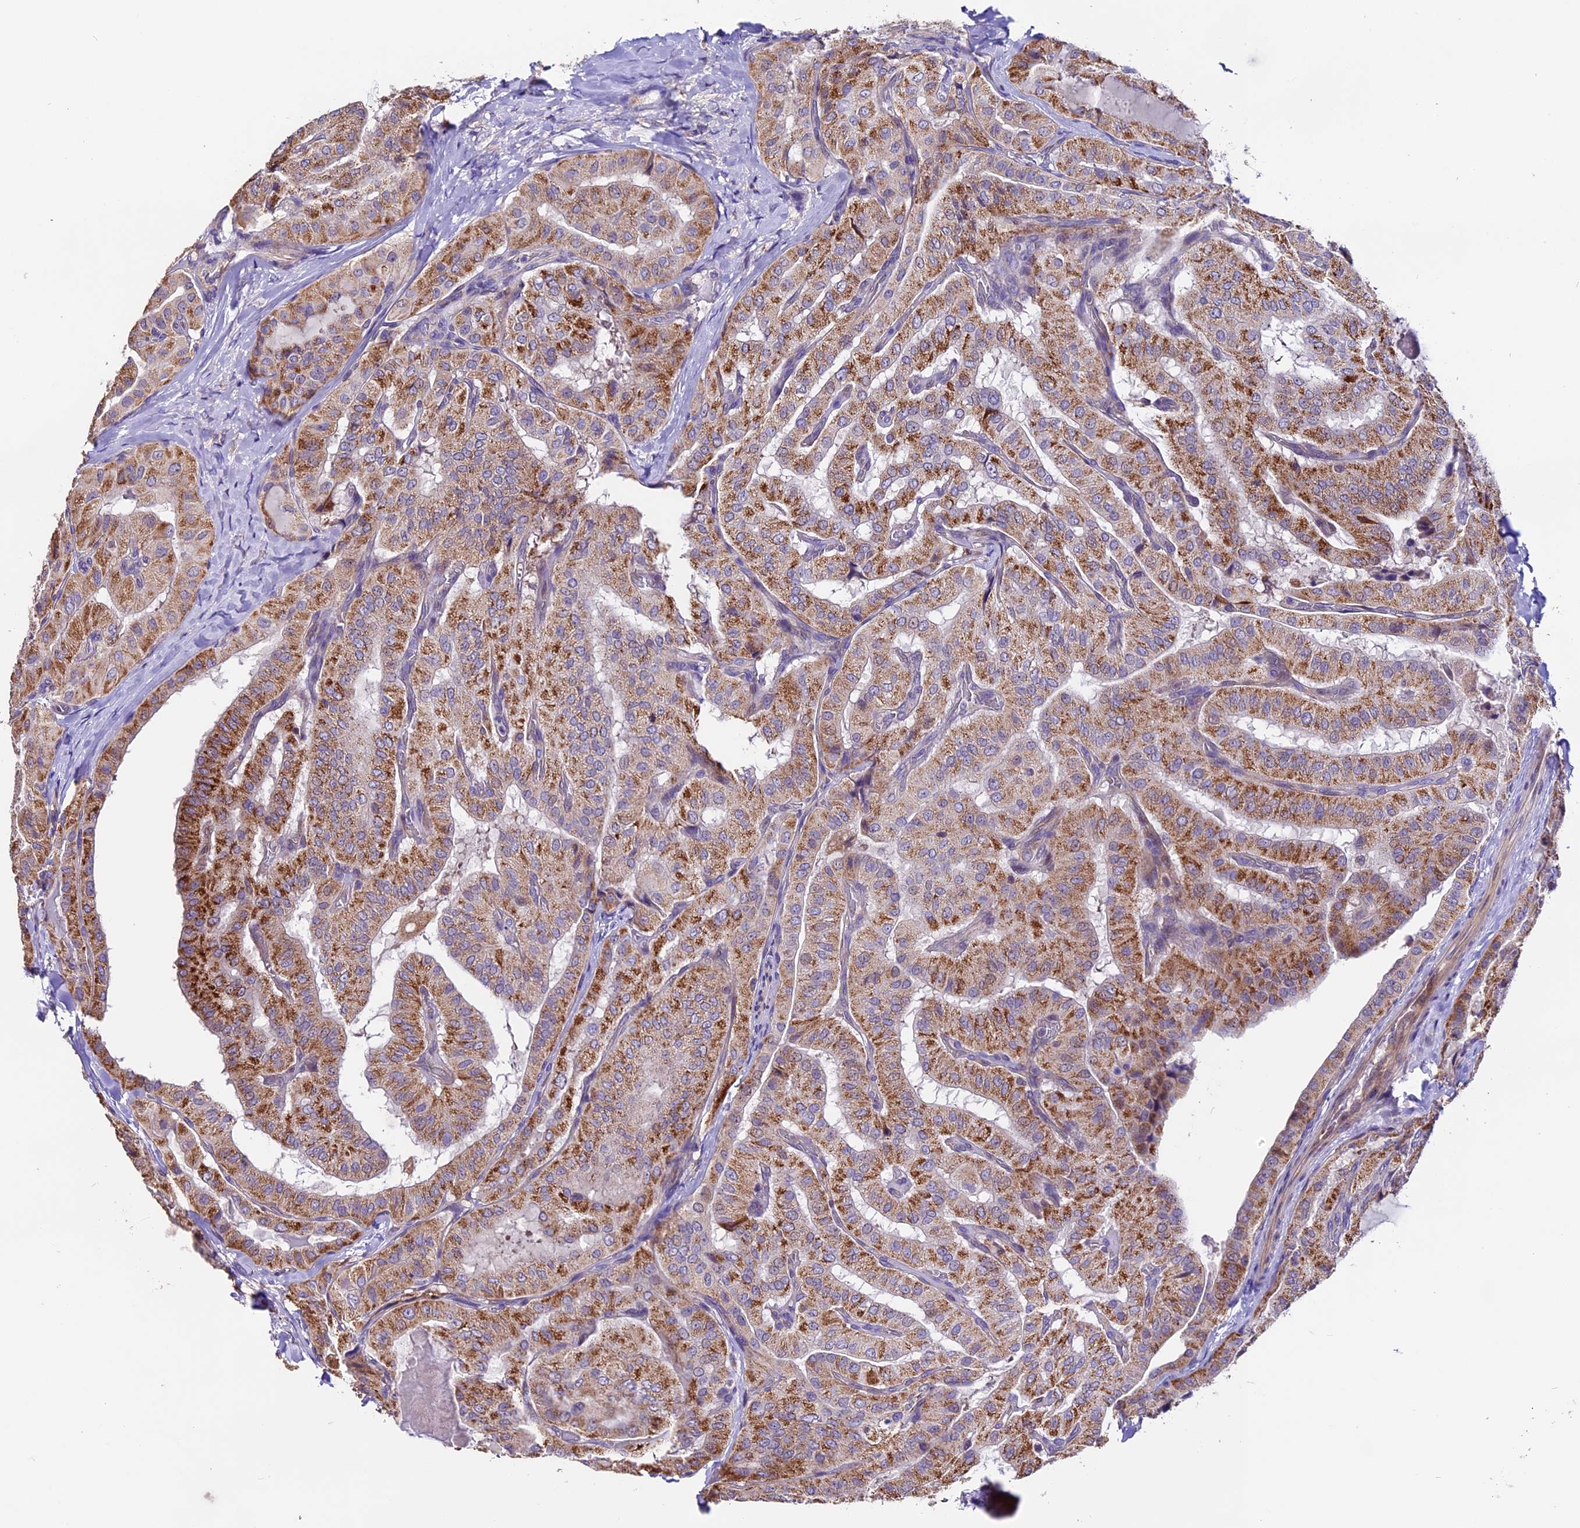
{"staining": {"intensity": "moderate", "quantity": ">75%", "location": "cytoplasmic/membranous"}, "tissue": "thyroid cancer", "cell_type": "Tumor cells", "image_type": "cancer", "snomed": [{"axis": "morphology", "description": "Normal tissue, NOS"}, {"axis": "morphology", "description": "Papillary adenocarcinoma, NOS"}, {"axis": "topography", "description": "Thyroid gland"}], "caption": "Immunohistochemistry of human thyroid papillary adenocarcinoma reveals medium levels of moderate cytoplasmic/membranous staining in approximately >75% of tumor cells. (DAB = brown stain, brightfield microscopy at high magnification).", "gene": "DDX28", "patient": {"sex": "female", "age": 59}}